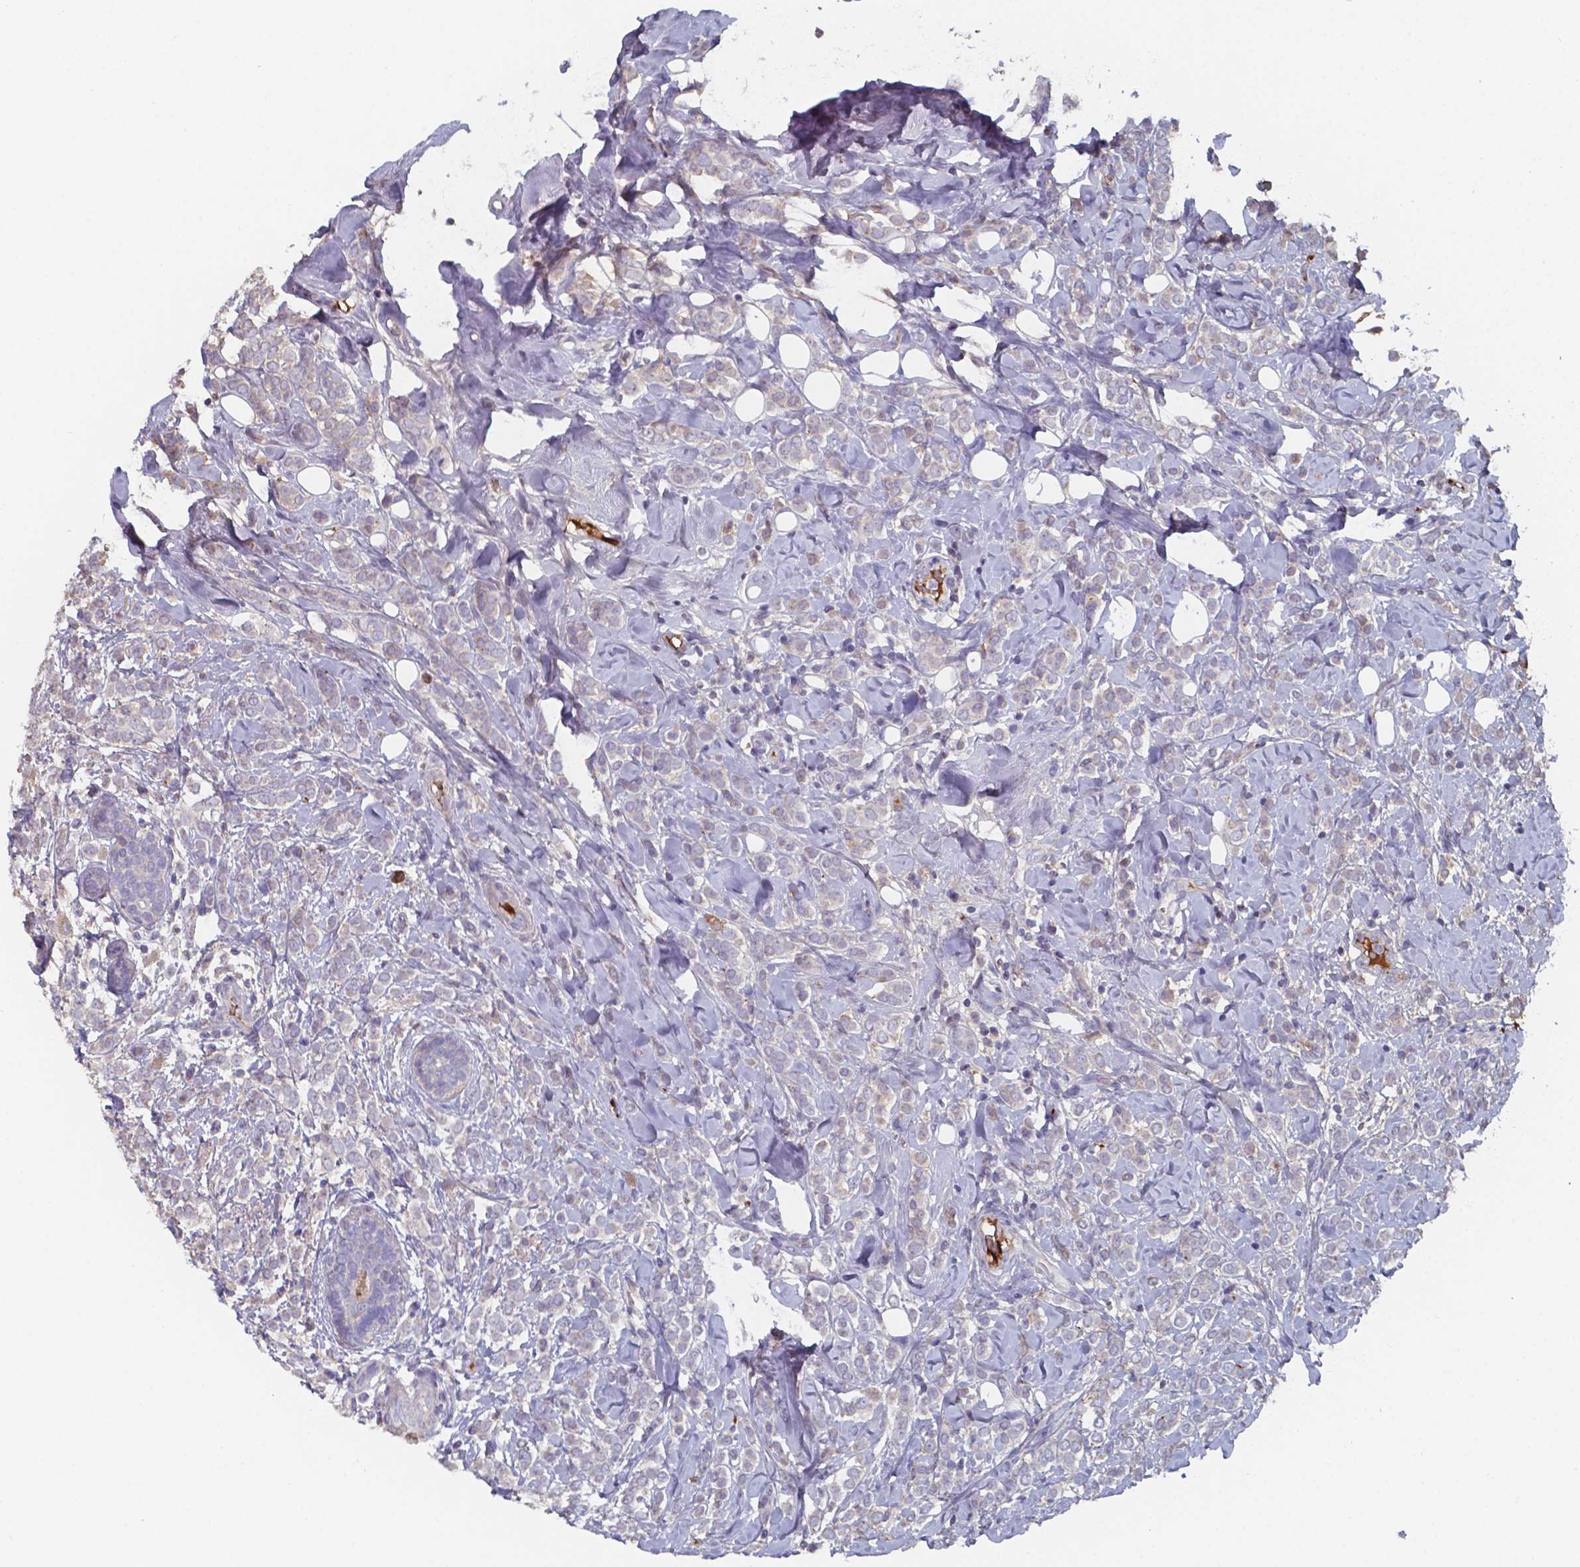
{"staining": {"intensity": "negative", "quantity": "none", "location": "none"}, "tissue": "breast cancer", "cell_type": "Tumor cells", "image_type": "cancer", "snomed": [{"axis": "morphology", "description": "Lobular carcinoma"}, {"axis": "topography", "description": "Breast"}], "caption": "Micrograph shows no protein positivity in tumor cells of breast cancer (lobular carcinoma) tissue.", "gene": "BTBD17", "patient": {"sex": "female", "age": 49}}